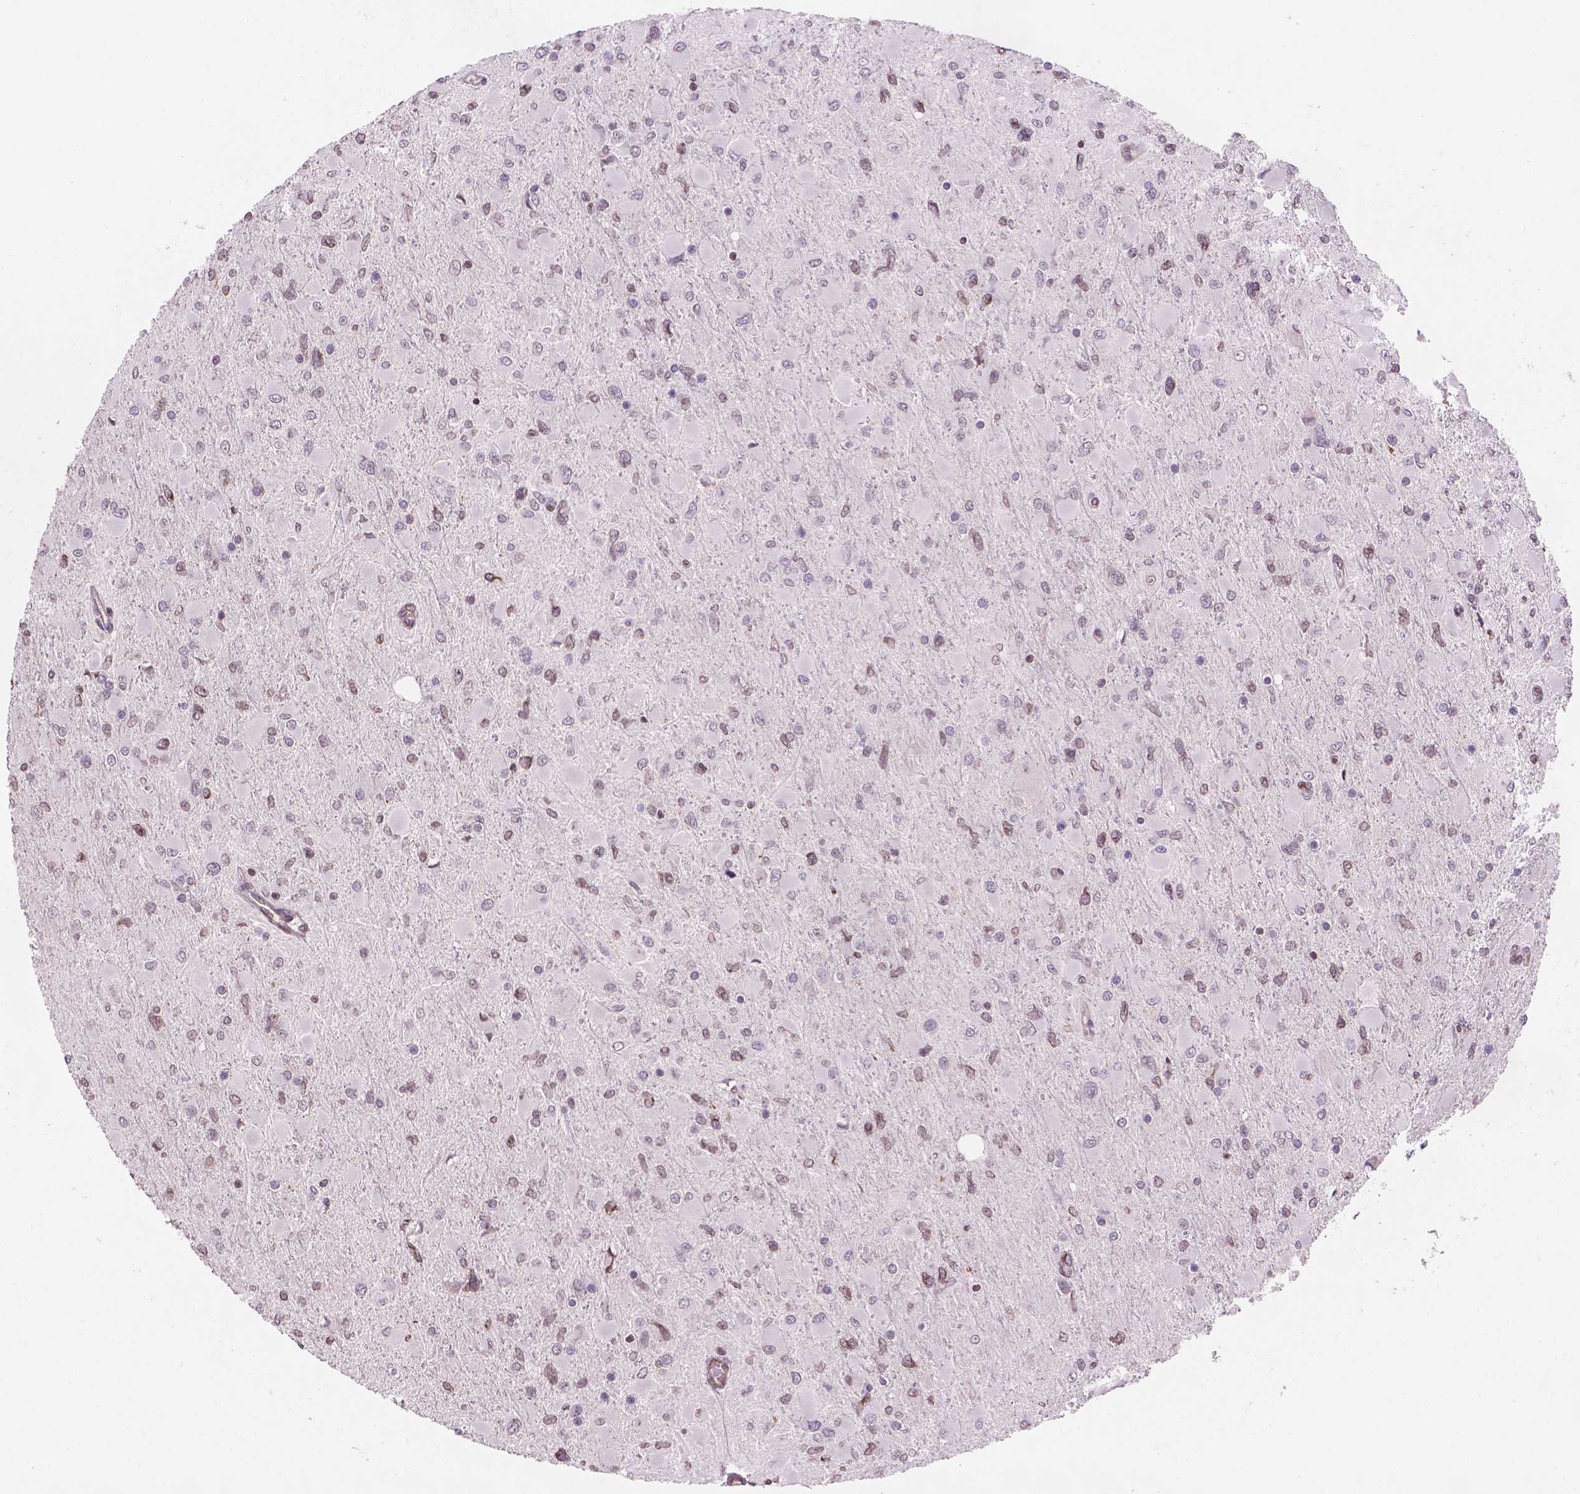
{"staining": {"intensity": "negative", "quantity": "none", "location": "none"}, "tissue": "glioma", "cell_type": "Tumor cells", "image_type": "cancer", "snomed": [{"axis": "morphology", "description": "Glioma, malignant, High grade"}, {"axis": "topography", "description": "Cerebral cortex"}], "caption": "Immunohistochemistry (IHC) of glioma shows no expression in tumor cells. The staining was performed using DAB (3,3'-diaminobenzidine) to visualize the protein expression in brown, while the nuclei were stained in blue with hematoxylin (Magnification: 20x).", "gene": "TMEM184A", "patient": {"sex": "female", "age": 36}}